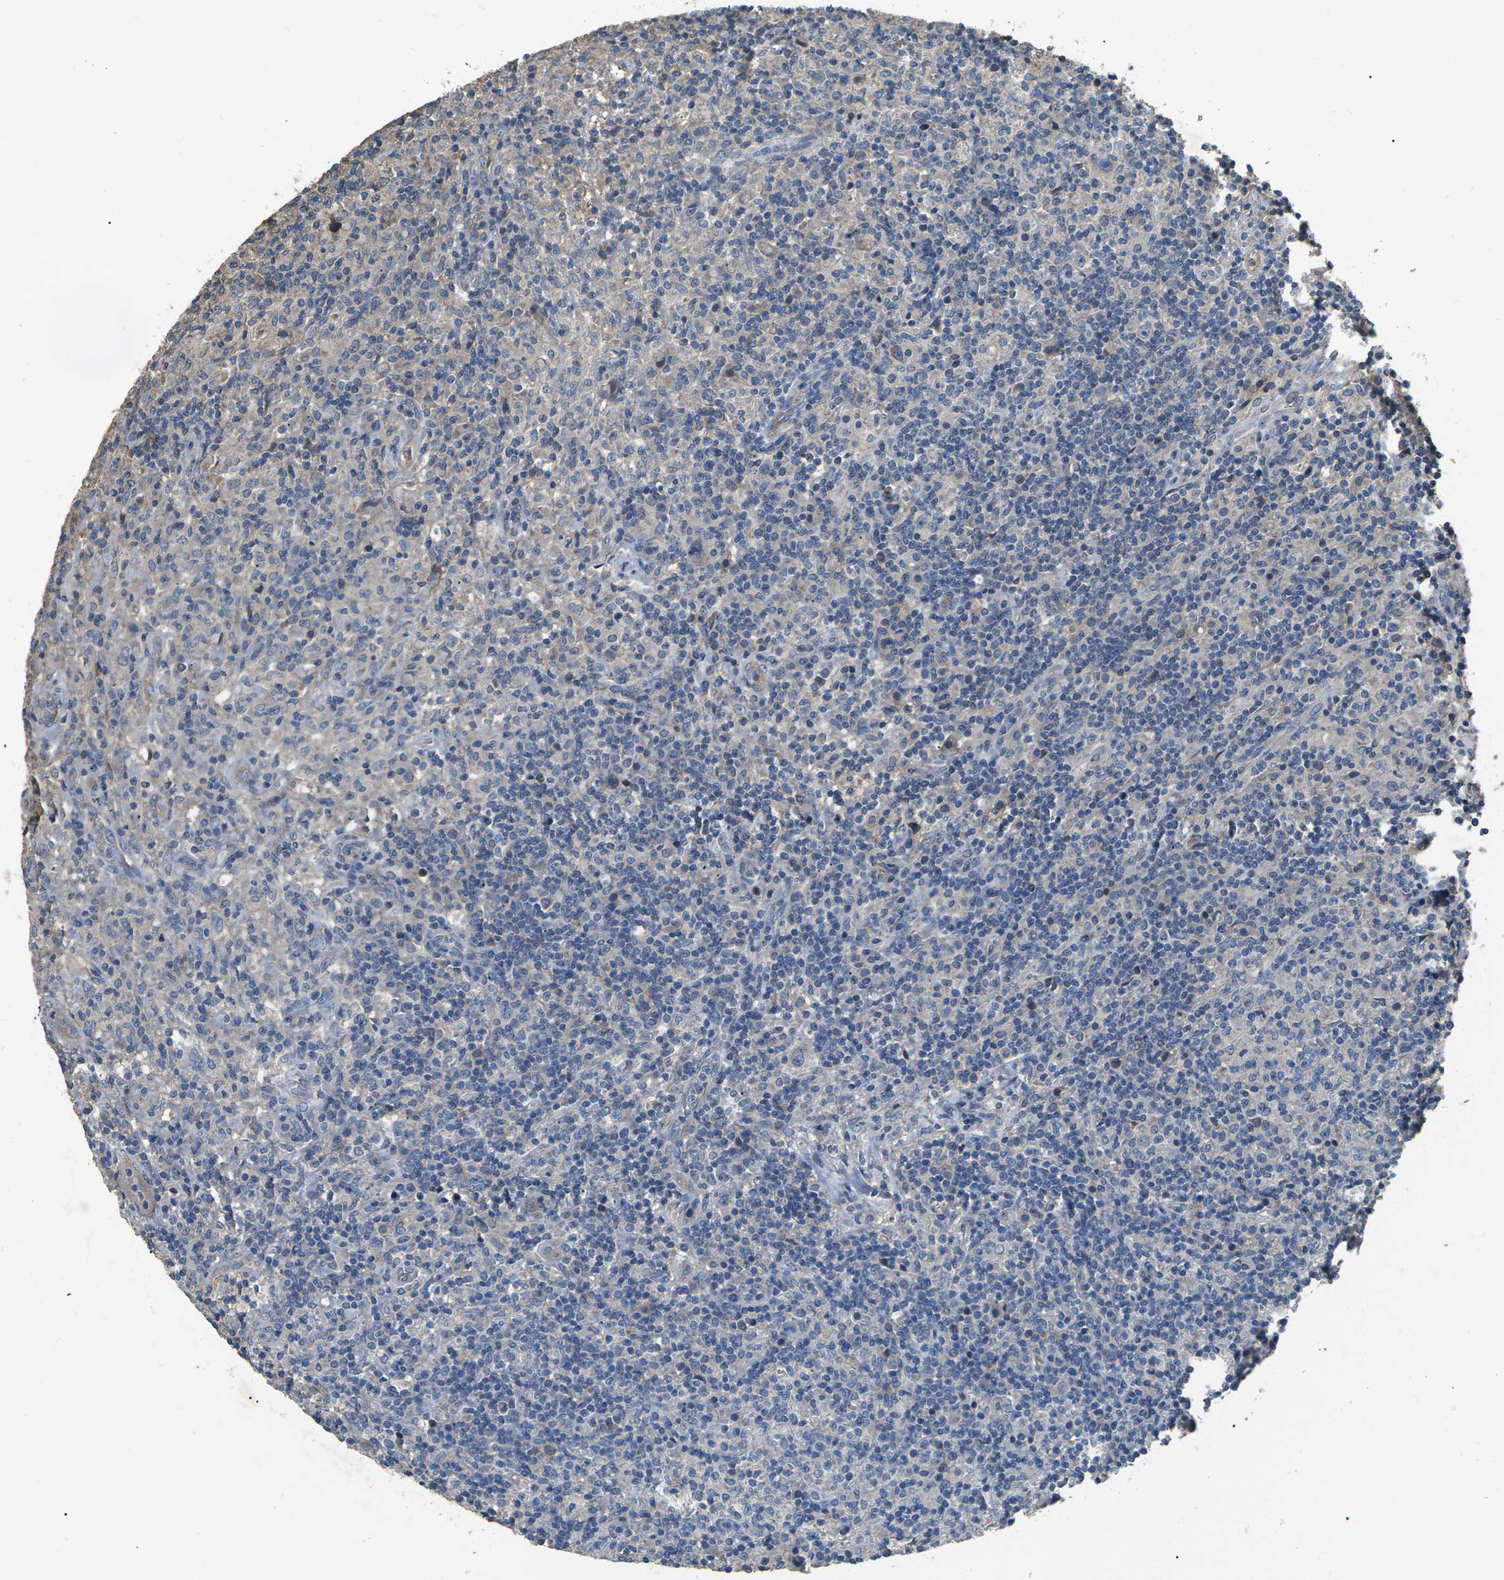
{"staining": {"intensity": "negative", "quantity": "none", "location": "none"}, "tissue": "lymphoma", "cell_type": "Tumor cells", "image_type": "cancer", "snomed": [{"axis": "morphology", "description": "Hodgkin's disease, NOS"}, {"axis": "topography", "description": "Lymph node"}], "caption": "Hodgkin's disease was stained to show a protein in brown. There is no significant staining in tumor cells.", "gene": "B4GAT1", "patient": {"sex": "male", "age": 70}}